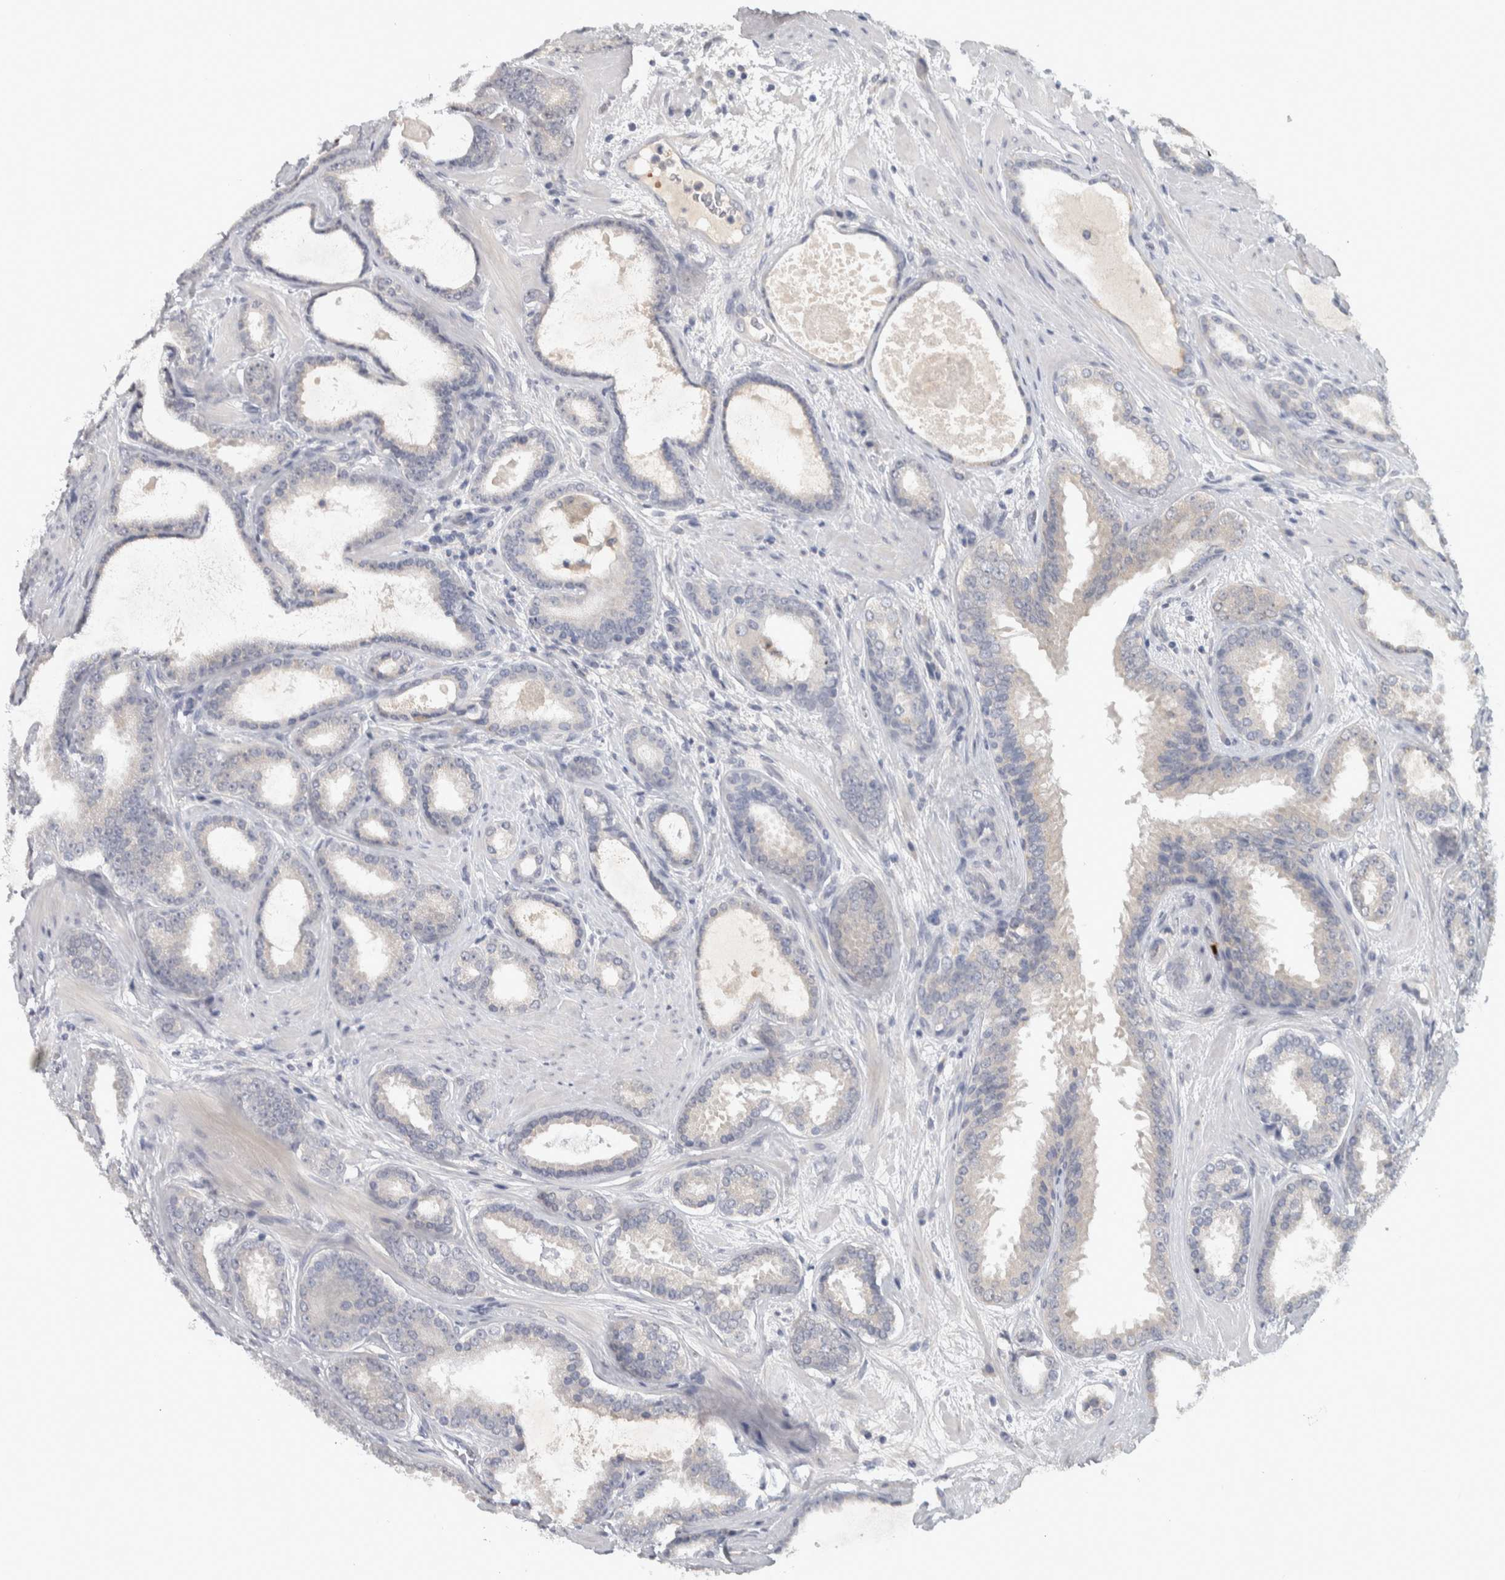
{"staining": {"intensity": "negative", "quantity": "none", "location": "none"}, "tissue": "prostate cancer", "cell_type": "Tumor cells", "image_type": "cancer", "snomed": [{"axis": "morphology", "description": "Adenocarcinoma, High grade"}, {"axis": "topography", "description": "Prostate"}], "caption": "Prostate adenocarcinoma (high-grade) stained for a protein using immunohistochemistry (IHC) exhibits no staining tumor cells.", "gene": "ADPRM", "patient": {"sex": "male", "age": 60}}